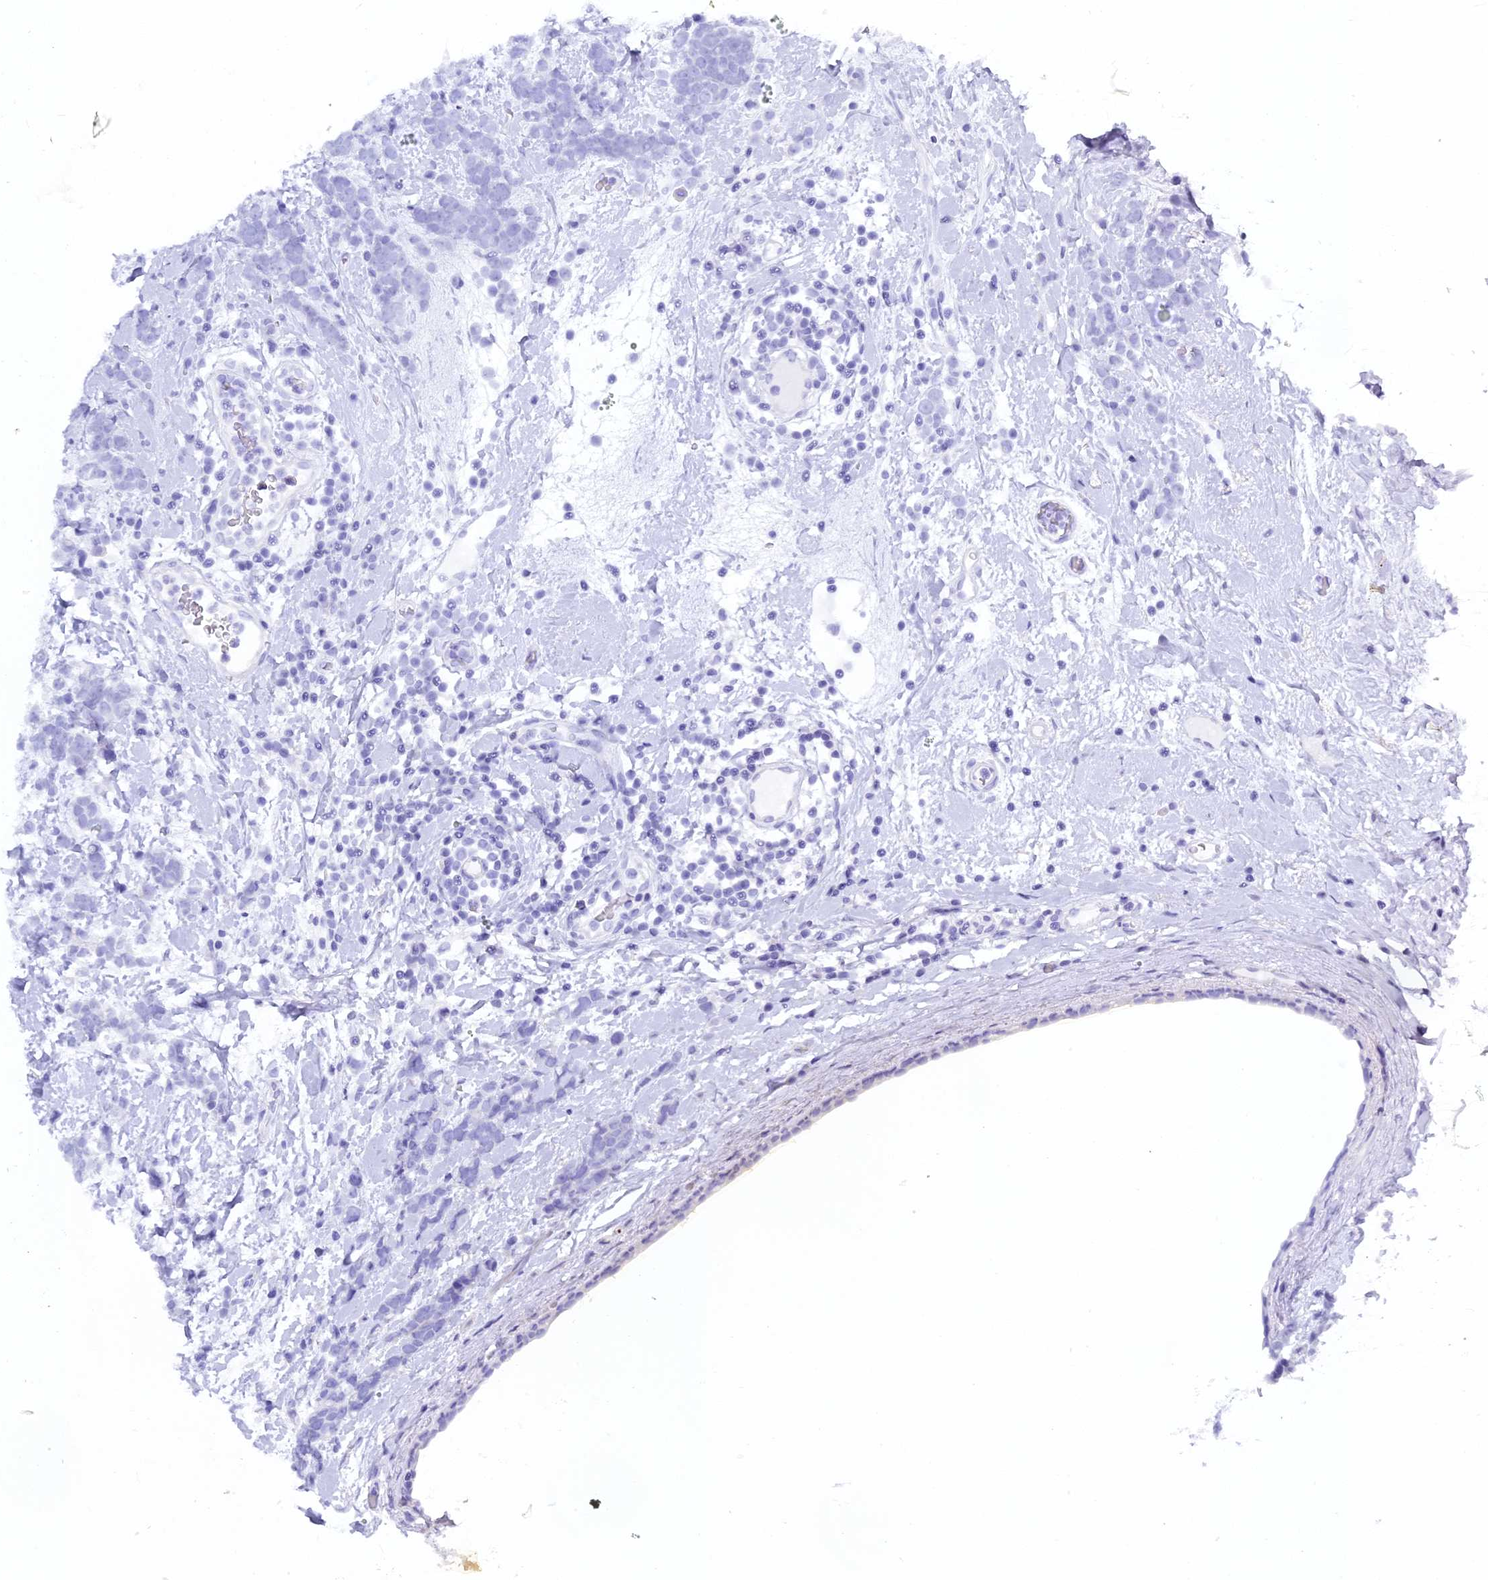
{"staining": {"intensity": "negative", "quantity": "none", "location": "none"}, "tissue": "breast cancer", "cell_type": "Tumor cells", "image_type": "cancer", "snomed": [{"axis": "morphology", "description": "Lobular carcinoma"}, {"axis": "topography", "description": "Breast"}], "caption": "High magnification brightfield microscopy of breast cancer (lobular carcinoma) stained with DAB (3,3'-diaminobenzidine) (brown) and counterstained with hematoxylin (blue): tumor cells show no significant expression.", "gene": "RPIA", "patient": {"sex": "female", "age": 58}}